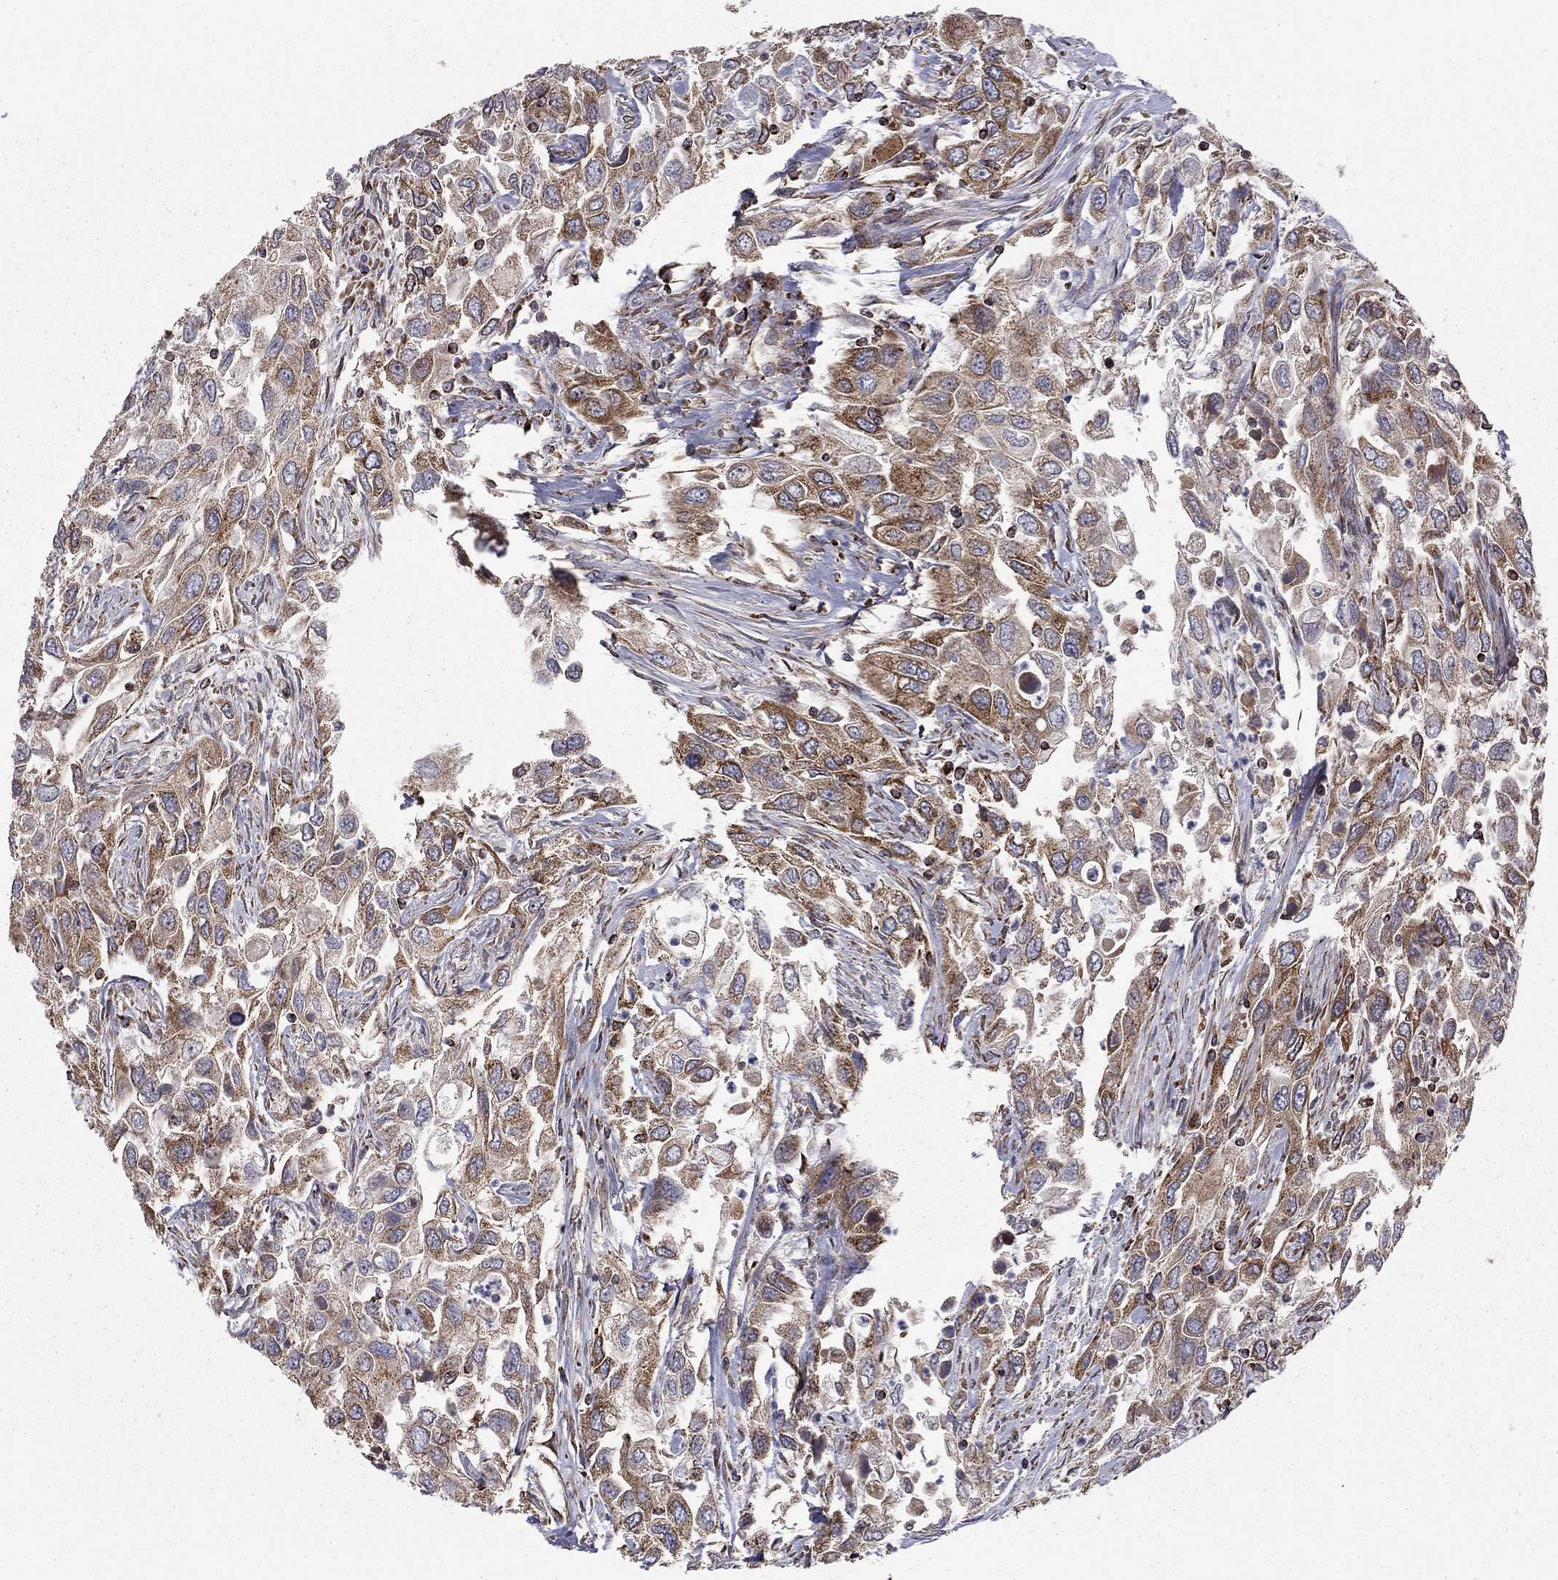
{"staining": {"intensity": "strong", "quantity": ">75%", "location": "cytoplasmic/membranous"}, "tissue": "urothelial cancer", "cell_type": "Tumor cells", "image_type": "cancer", "snomed": [{"axis": "morphology", "description": "Urothelial carcinoma, High grade"}, {"axis": "topography", "description": "Urinary bladder"}], "caption": "High-grade urothelial carcinoma tissue displays strong cytoplasmic/membranous positivity in about >75% of tumor cells", "gene": "CLPTM1", "patient": {"sex": "male", "age": 76}}